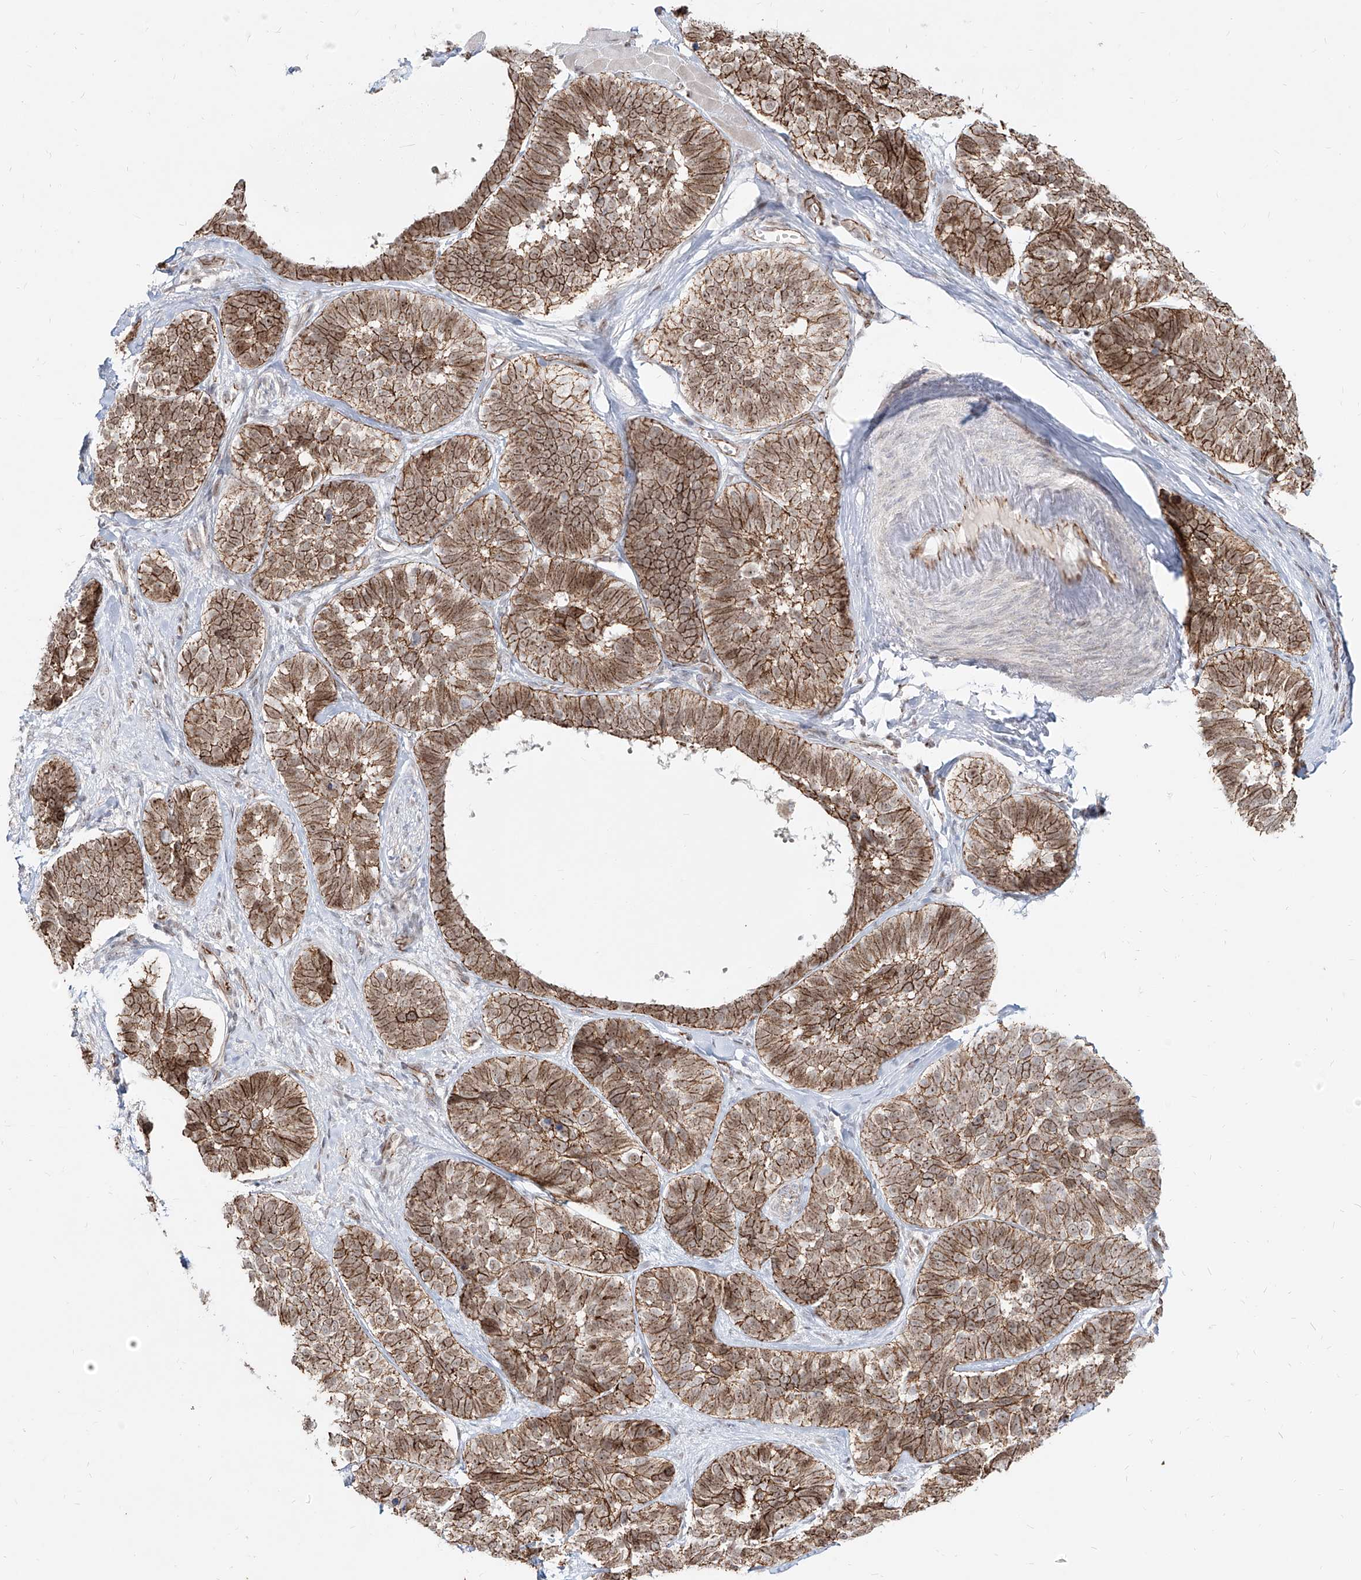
{"staining": {"intensity": "strong", "quantity": ">75%", "location": "cytoplasmic/membranous,nuclear"}, "tissue": "skin cancer", "cell_type": "Tumor cells", "image_type": "cancer", "snomed": [{"axis": "morphology", "description": "Basal cell carcinoma"}, {"axis": "topography", "description": "Skin"}], "caption": "This image demonstrates immunohistochemistry staining of skin cancer (basal cell carcinoma), with high strong cytoplasmic/membranous and nuclear positivity in approximately >75% of tumor cells.", "gene": "ZNF710", "patient": {"sex": "male", "age": 62}}